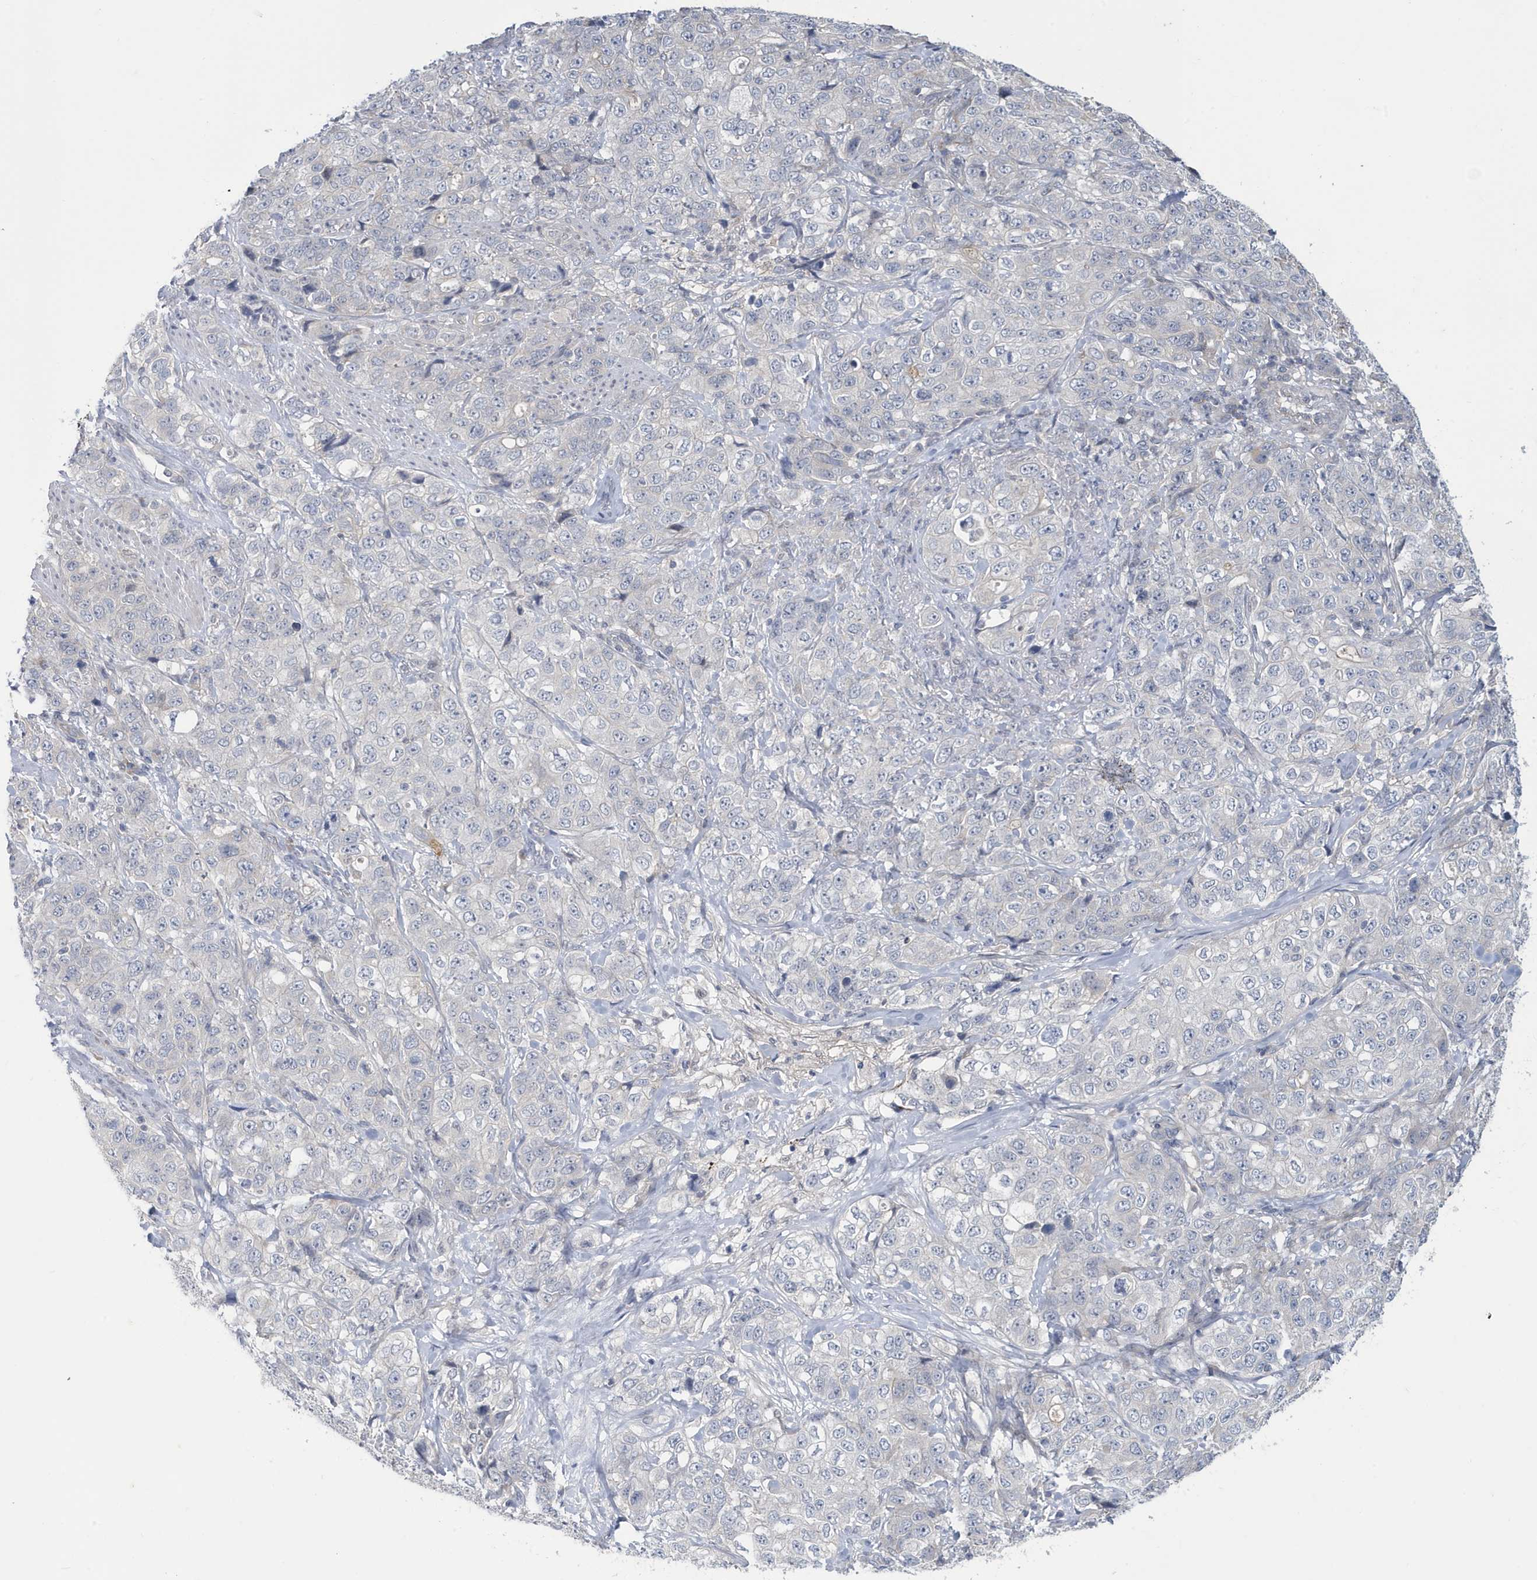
{"staining": {"intensity": "negative", "quantity": "none", "location": "none"}, "tissue": "stomach cancer", "cell_type": "Tumor cells", "image_type": "cancer", "snomed": [{"axis": "morphology", "description": "Adenocarcinoma, NOS"}, {"axis": "topography", "description": "Stomach"}], "caption": "The image shows no staining of tumor cells in adenocarcinoma (stomach). Brightfield microscopy of IHC stained with DAB (brown) and hematoxylin (blue), captured at high magnification.", "gene": "ZNF654", "patient": {"sex": "male", "age": 48}}